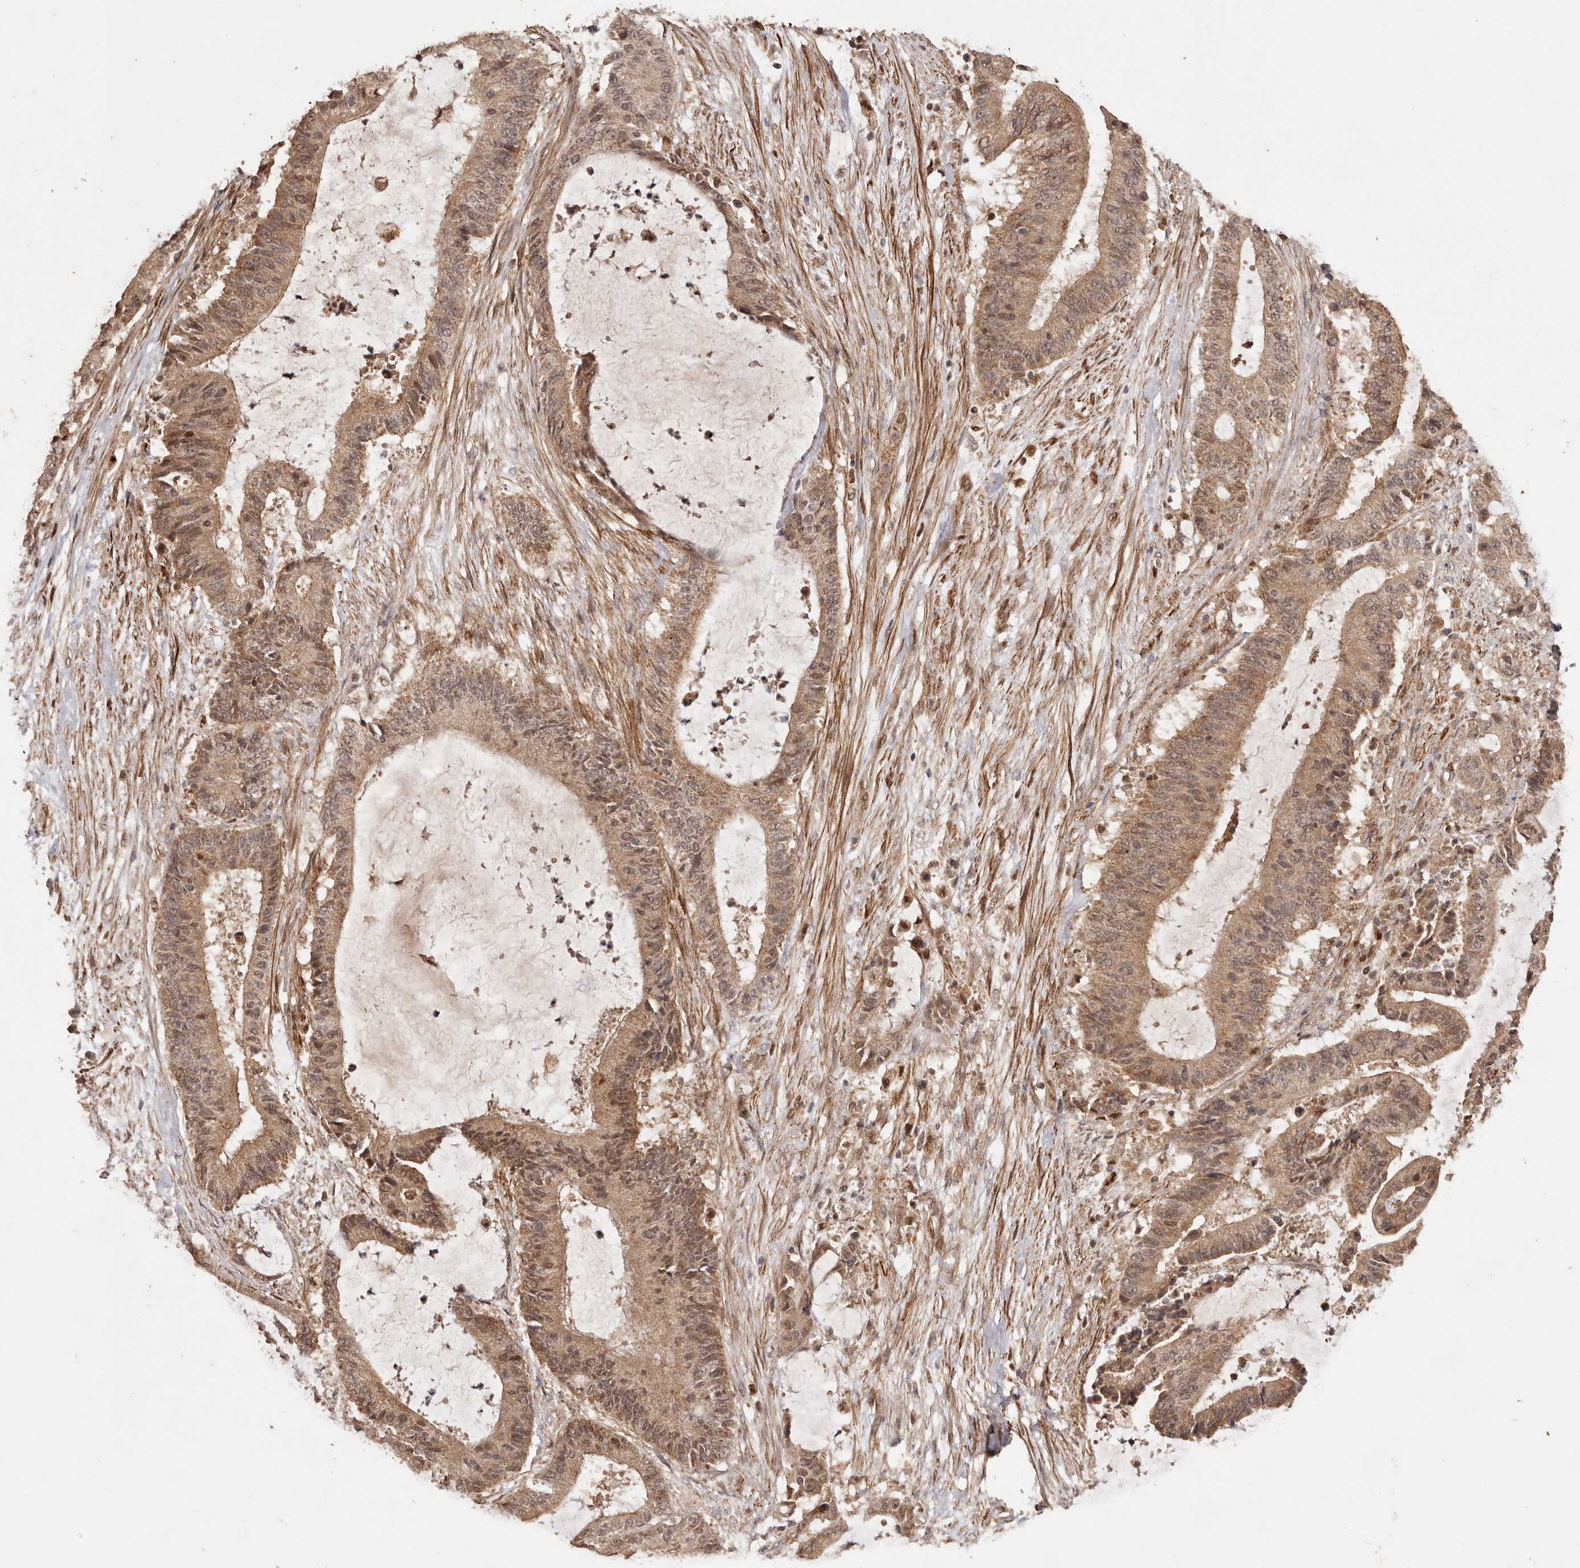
{"staining": {"intensity": "moderate", "quantity": ">75%", "location": "cytoplasmic/membranous,nuclear"}, "tissue": "liver cancer", "cell_type": "Tumor cells", "image_type": "cancer", "snomed": [{"axis": "morphology", "description": "Normal tissue, NOS"}, {"axis": "morphology", "description": "Cholangiocarcinoma"}, {"axis": "topography", "description": "Liver"}, {"axis": "topography", "description": "Peripheral nerve tissue"}], "caption": "A histopathology image of liver cancer stained for a protein demonstrates moderate cytoplasmic/membranous and nuclear brown staining in tumor cells.", "gene": "UBR2", "patient": {"sex": "female", "age": 73}}